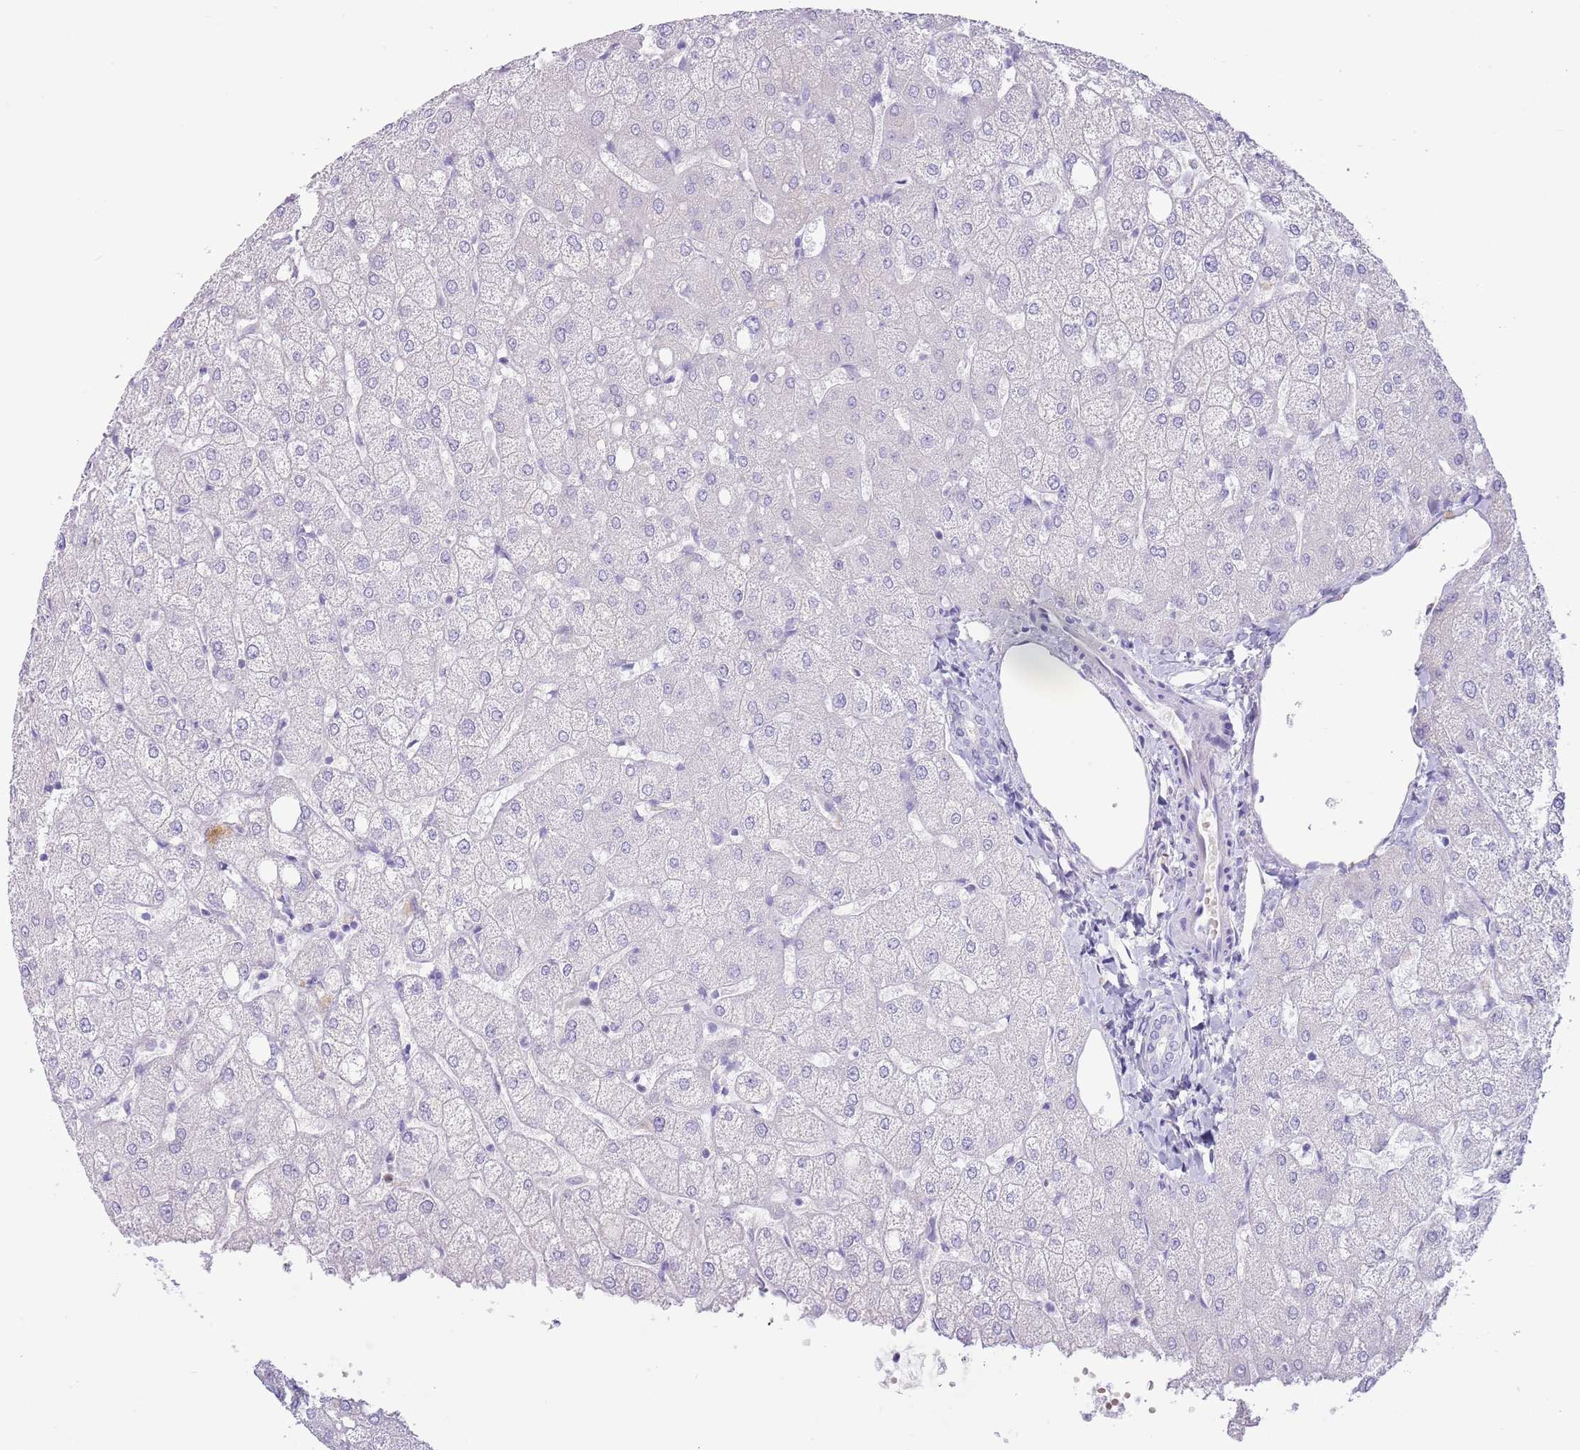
{"staining": {"intensity": "negative", "quantity": "none", "location": "none"}, "tissue": "liver", "cell_type": "Cholangiocytes", "image_type": "normal", "snomed": [{"axis": "morphology", "description": "Normal tissue, NOS"}, {"axis": "topography", "description": "Liver"}], "caption": "This histopathology image is of unremarkable liver stained with immunohistochemistry to label a protein in brown with the nuclei are counter-stained blue. There is no staining in cholangiocytes. (Brightfield microscopy of DAB (3,3'-diaminobenzidine) immunohistochemistry (IHC) at high magnification).", "gene": "TOX2", "patient": {"sex": "female", "age": 54}}